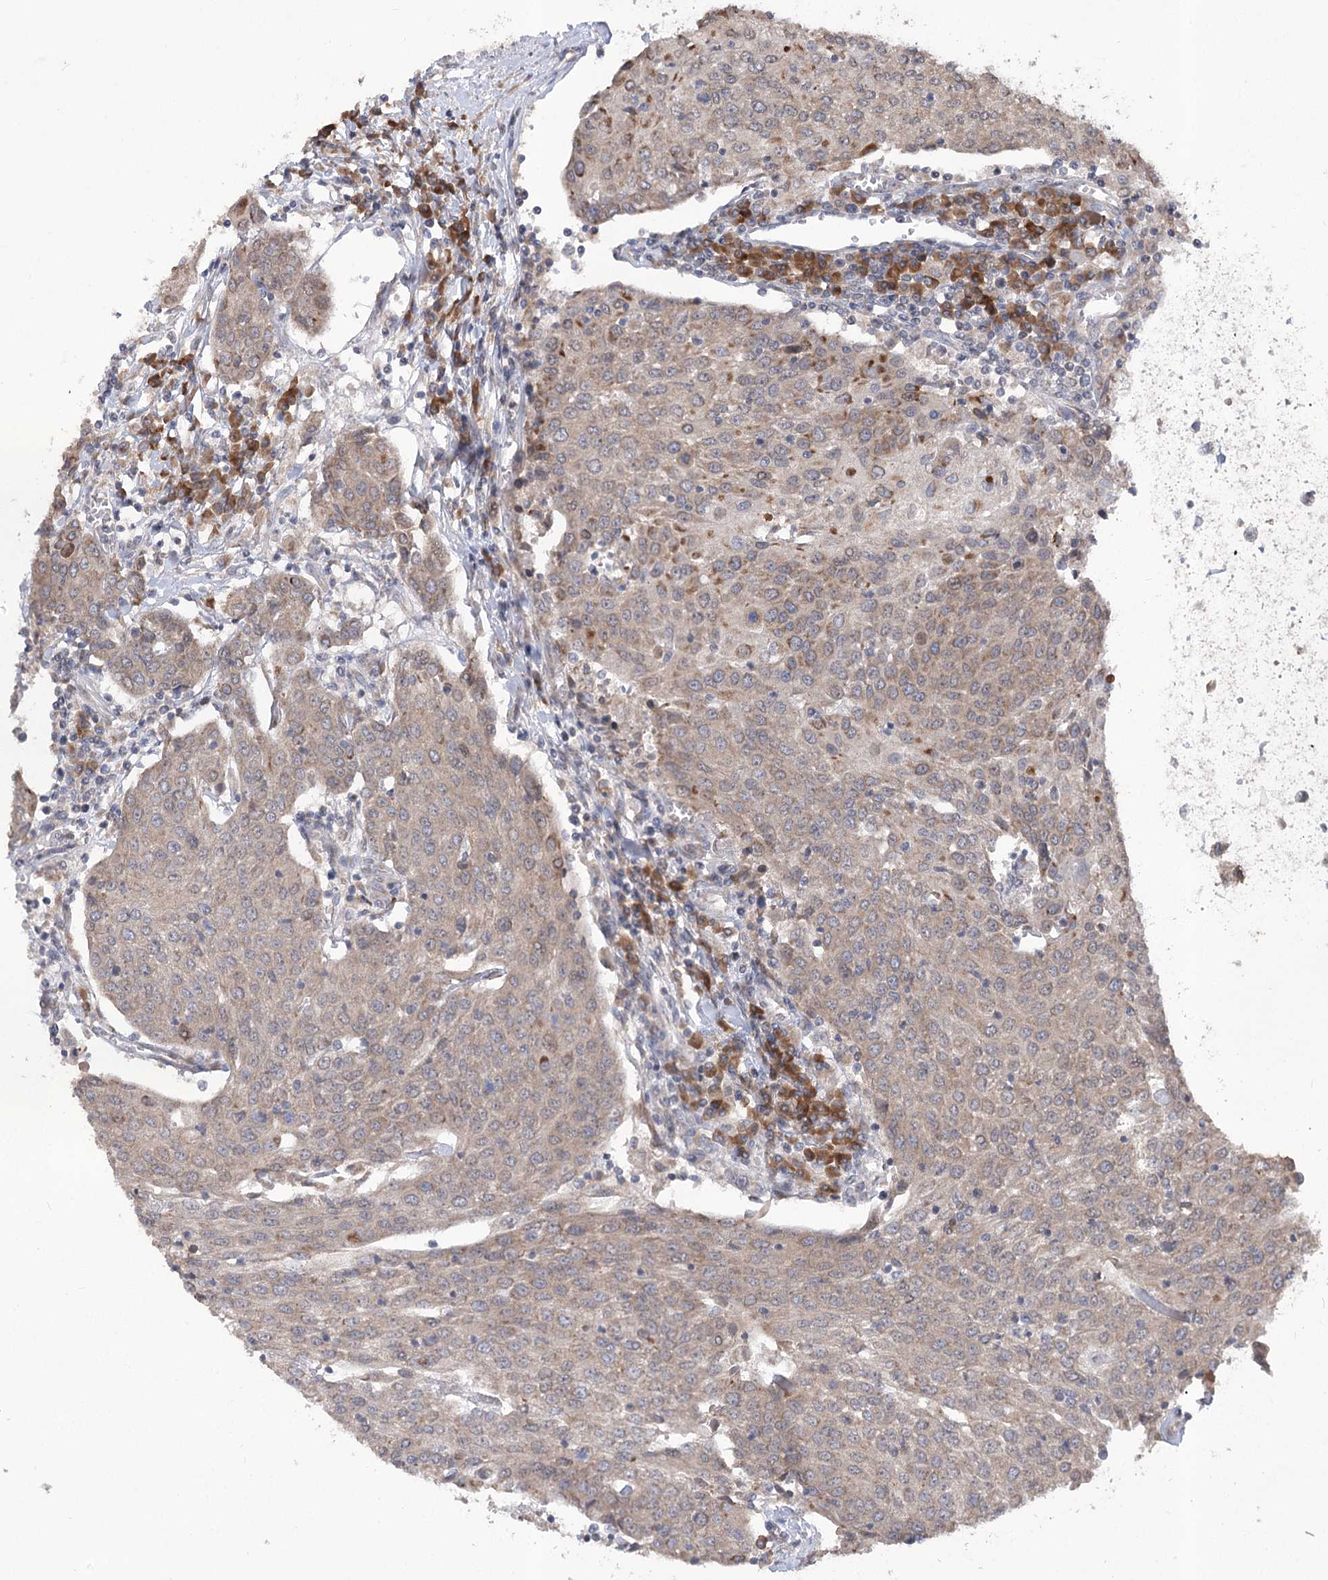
{"staining": {"intensity": "weak", "quantity": "25%-75%", "location": "cytoplasmic/membranous"}, "tissue": "urothelial cancer", "cell_type": "Tumor cells", "image_type": "cancer", "snomed": [{"axis": "morphology", "description": "Urothelial carcinoma, High grade"}, {"axis": "topography", "description": "Urinary bladder"}], "caption": "A low amount of weak cytoplasmic/membranous positivity is identified in about 25%-75% of tumor cells in urothelial cancer tissue. Immunohistochemistry (ihc) stains the protein of interest in brown and the nuclei are stained blue.", "gene": "STT3B", "patient": {"sex": "female", "age": 85}}